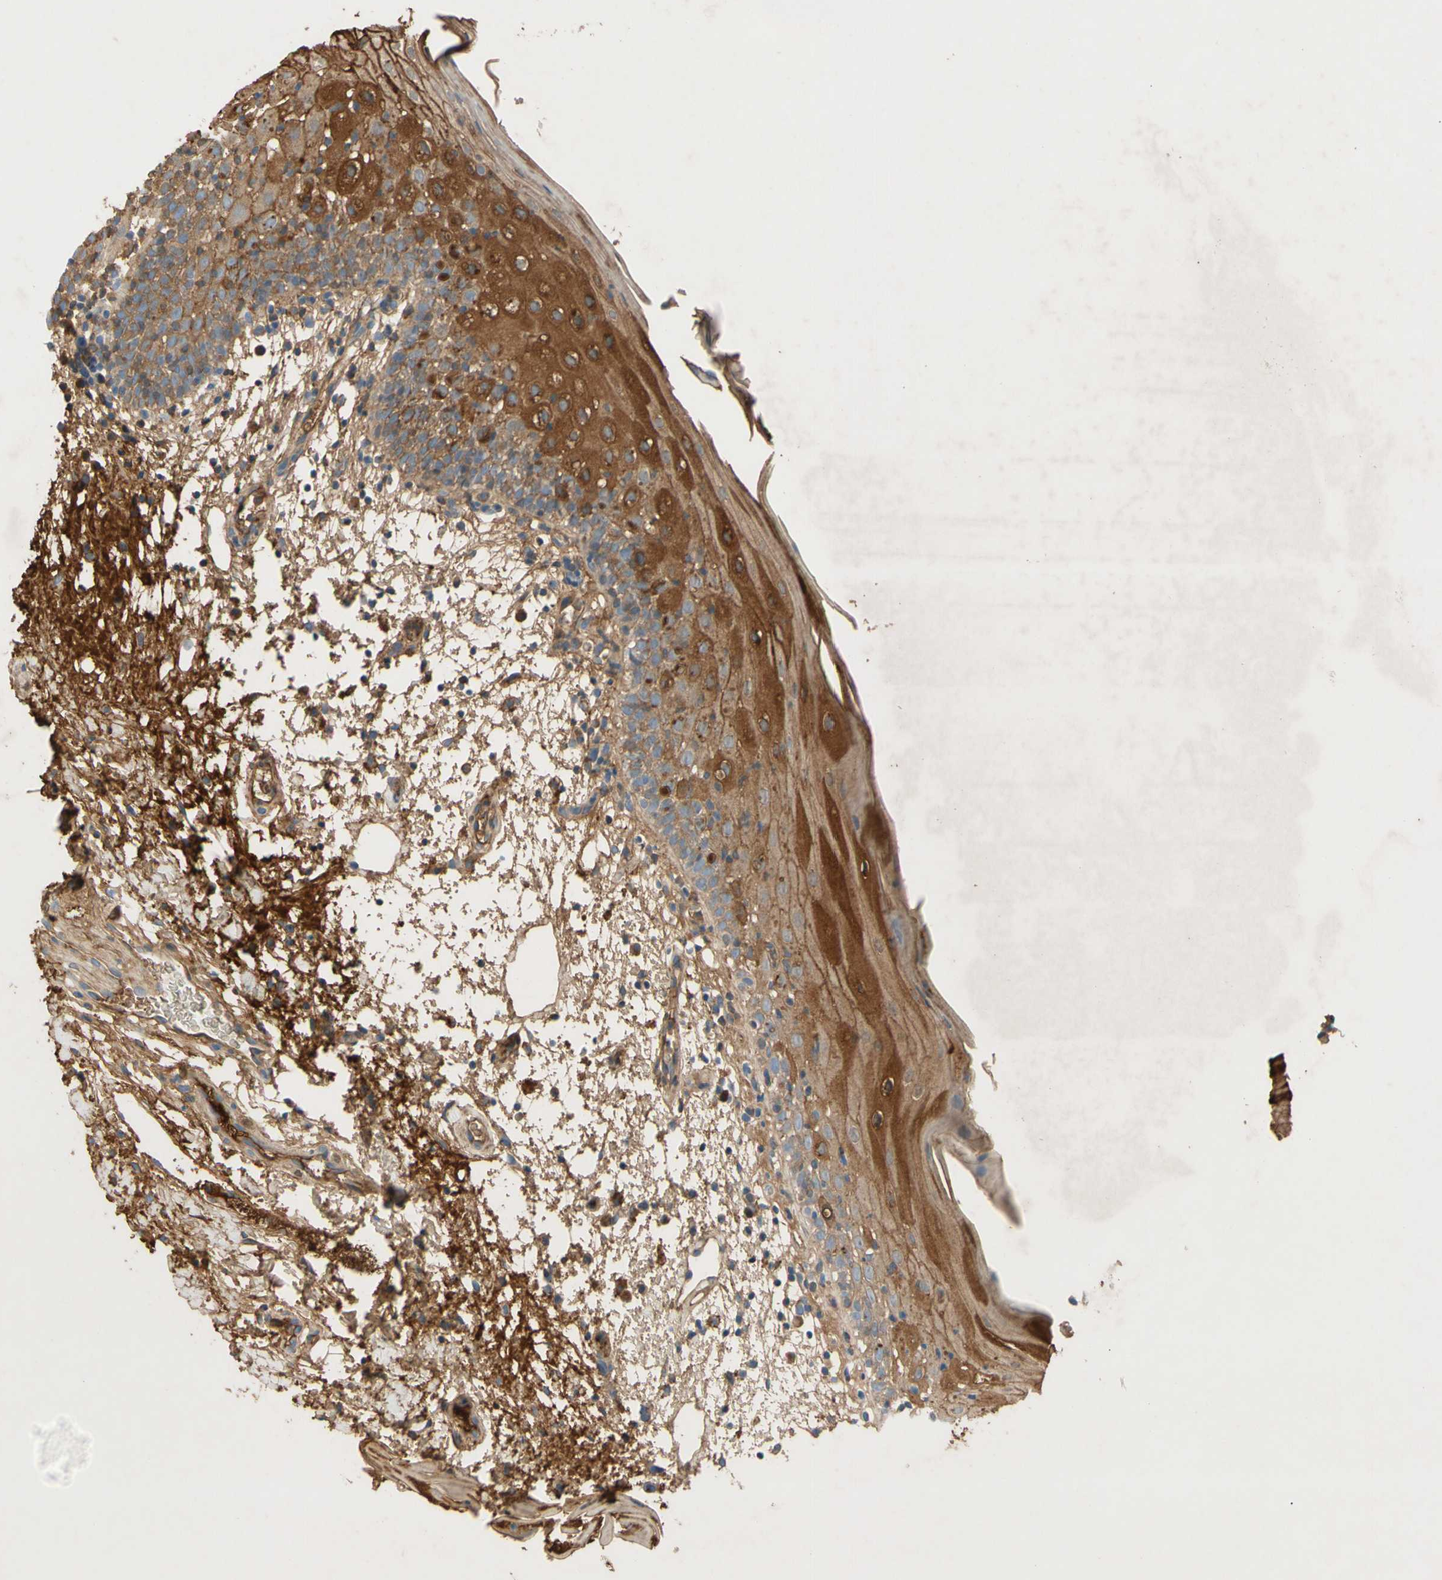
{"staining": {"intensity": "moderate", "quantity": "25%-75%", "location": "cytoplasmic/membranous,nuclear"}, "tissue": "oral mucosa", "cell_type": "Squamous epithelial cells", "image_type": "normal", "snomed": [{"axis": "morphology", "description": "Normal tissue, NOS"}, {"axis": "morphology", "description": "Squamous cell carcinoma, NOS"}, {"axis": "topography", "description": "Skeletal muscle"}, {"axis": "topography", "description": "Oral tissue"}], "caption": "The histopathology image displays staining of benign oral mucosa, revealing moderate cytoplasmic/membranous,nuclear protein staining (brown color) within squamous epithelial cells. (DAB IHC, brown staining for protein, blue staining for nuclei).", "gene": "TIMP2", "patient": {"sex": "male", "age": 71}}